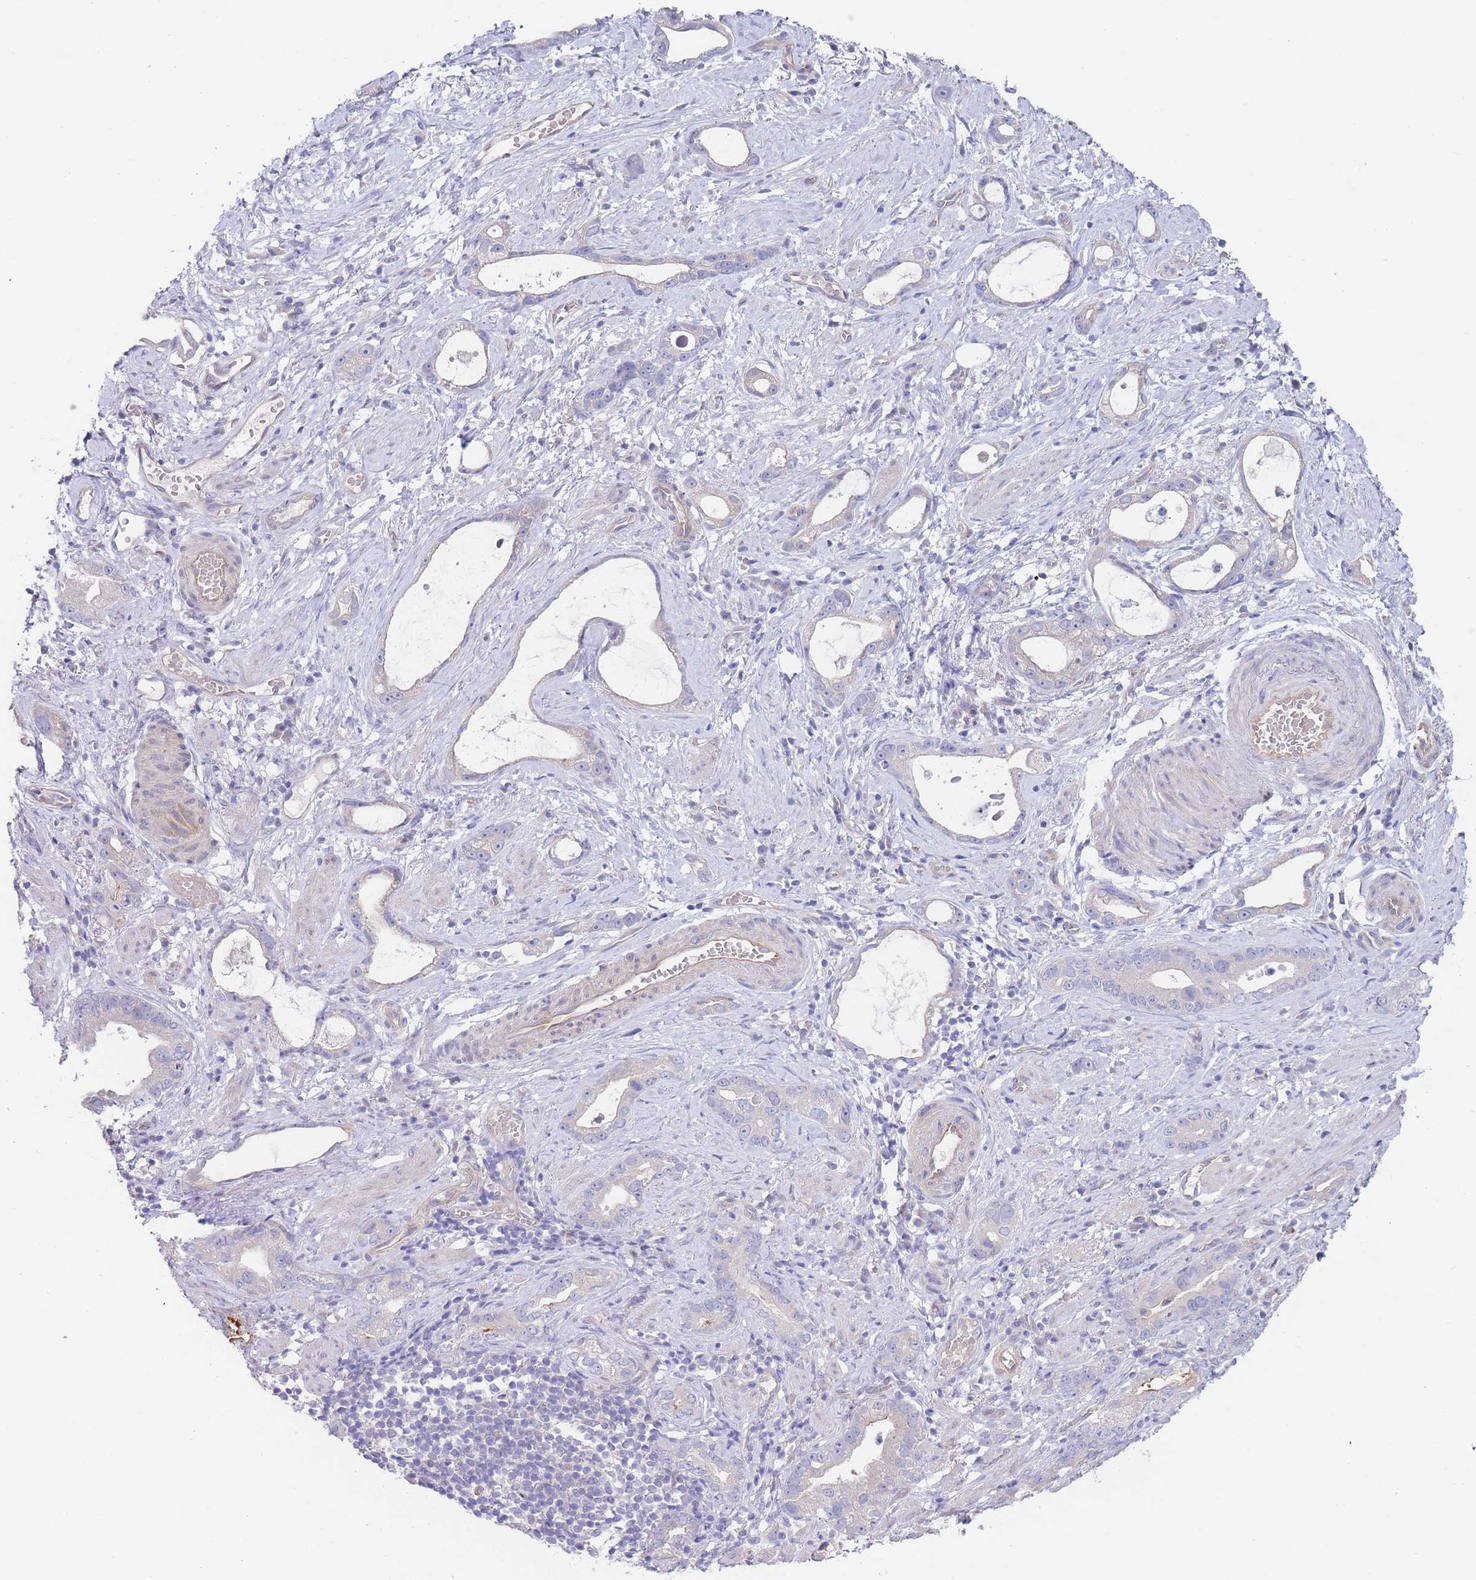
{"staining": {"intensity": "negative", "quantity": "none", "location": "none"}, "tissue": "stomach cancer", "cell_type": "Tumor cells", "image_type": "cancer", "snomed": [{"axis": "morphology", "description": "Adenocarcinoma, NOS"}, {"axis": "topography", "description": "Stomach"}], "caption": "This is a micrograph of immunohistochemistry (IHC) staining of stomach cancer (adenocarcinoma), which shows no staining in tumor cells.", "gene": "ZNF281", "patient": {"sex": "male", "age": 55}}